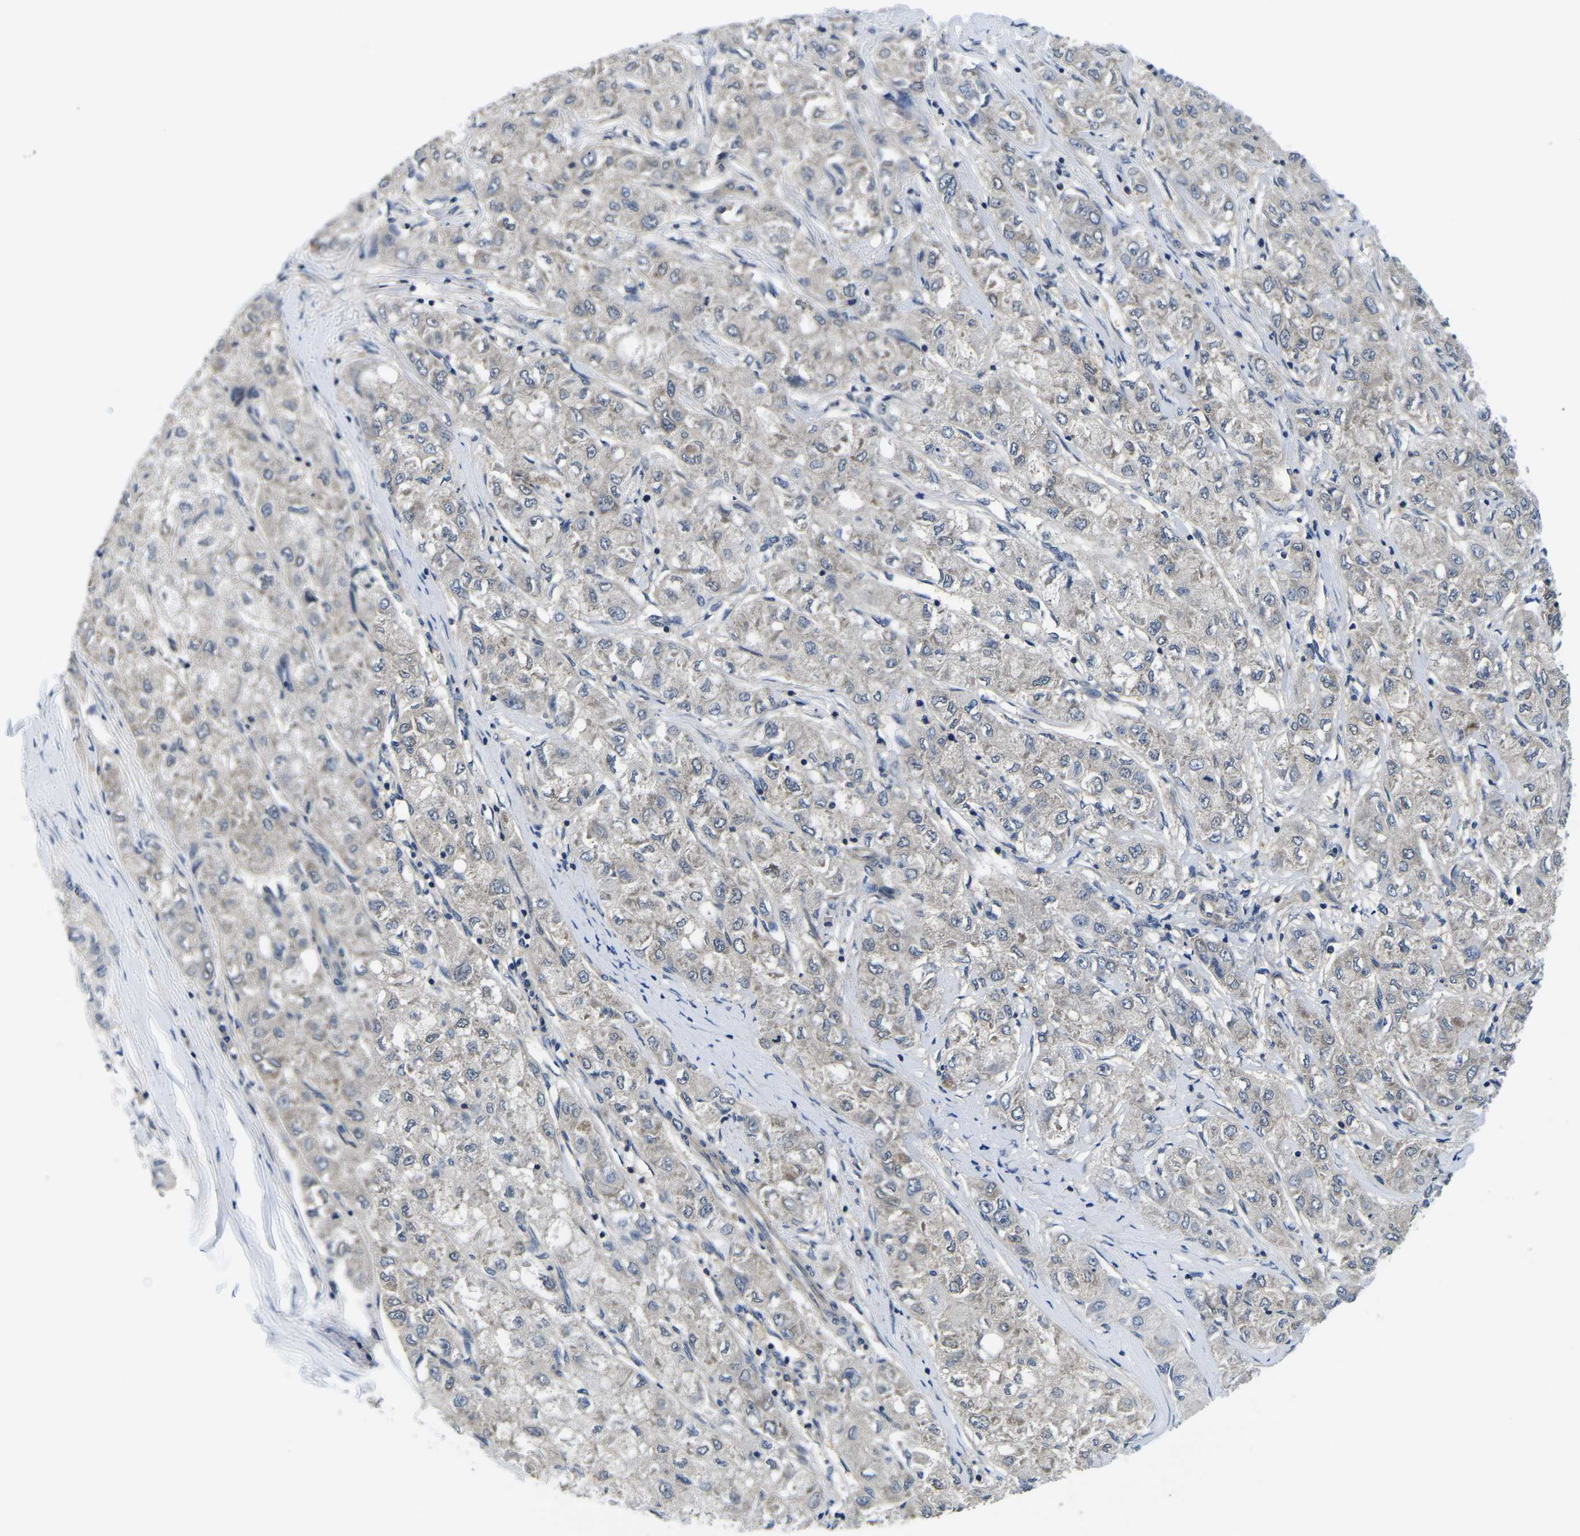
{"staining": {"intensity": "weak", "quantity": "<25%", "location": "cytoplasmic/membranous"}, "tissue": "liver cancer", "cell_type": "Tumor cells", "image_type": "cancer", "snomed": [{"axis": "morphology", "description": "Carcinoma, Hepatocellular, NOS"}, {"axis": "topography", "description": "Liver"}], "caption": "Immunohistochemistry histopathology image of liver hepatocellular carcinoma stained for a protein (brown), which demonstrates no positivity in tumor cells.", "gene": "GSK3B", "patient": {"sex": "male", "age": 80}}